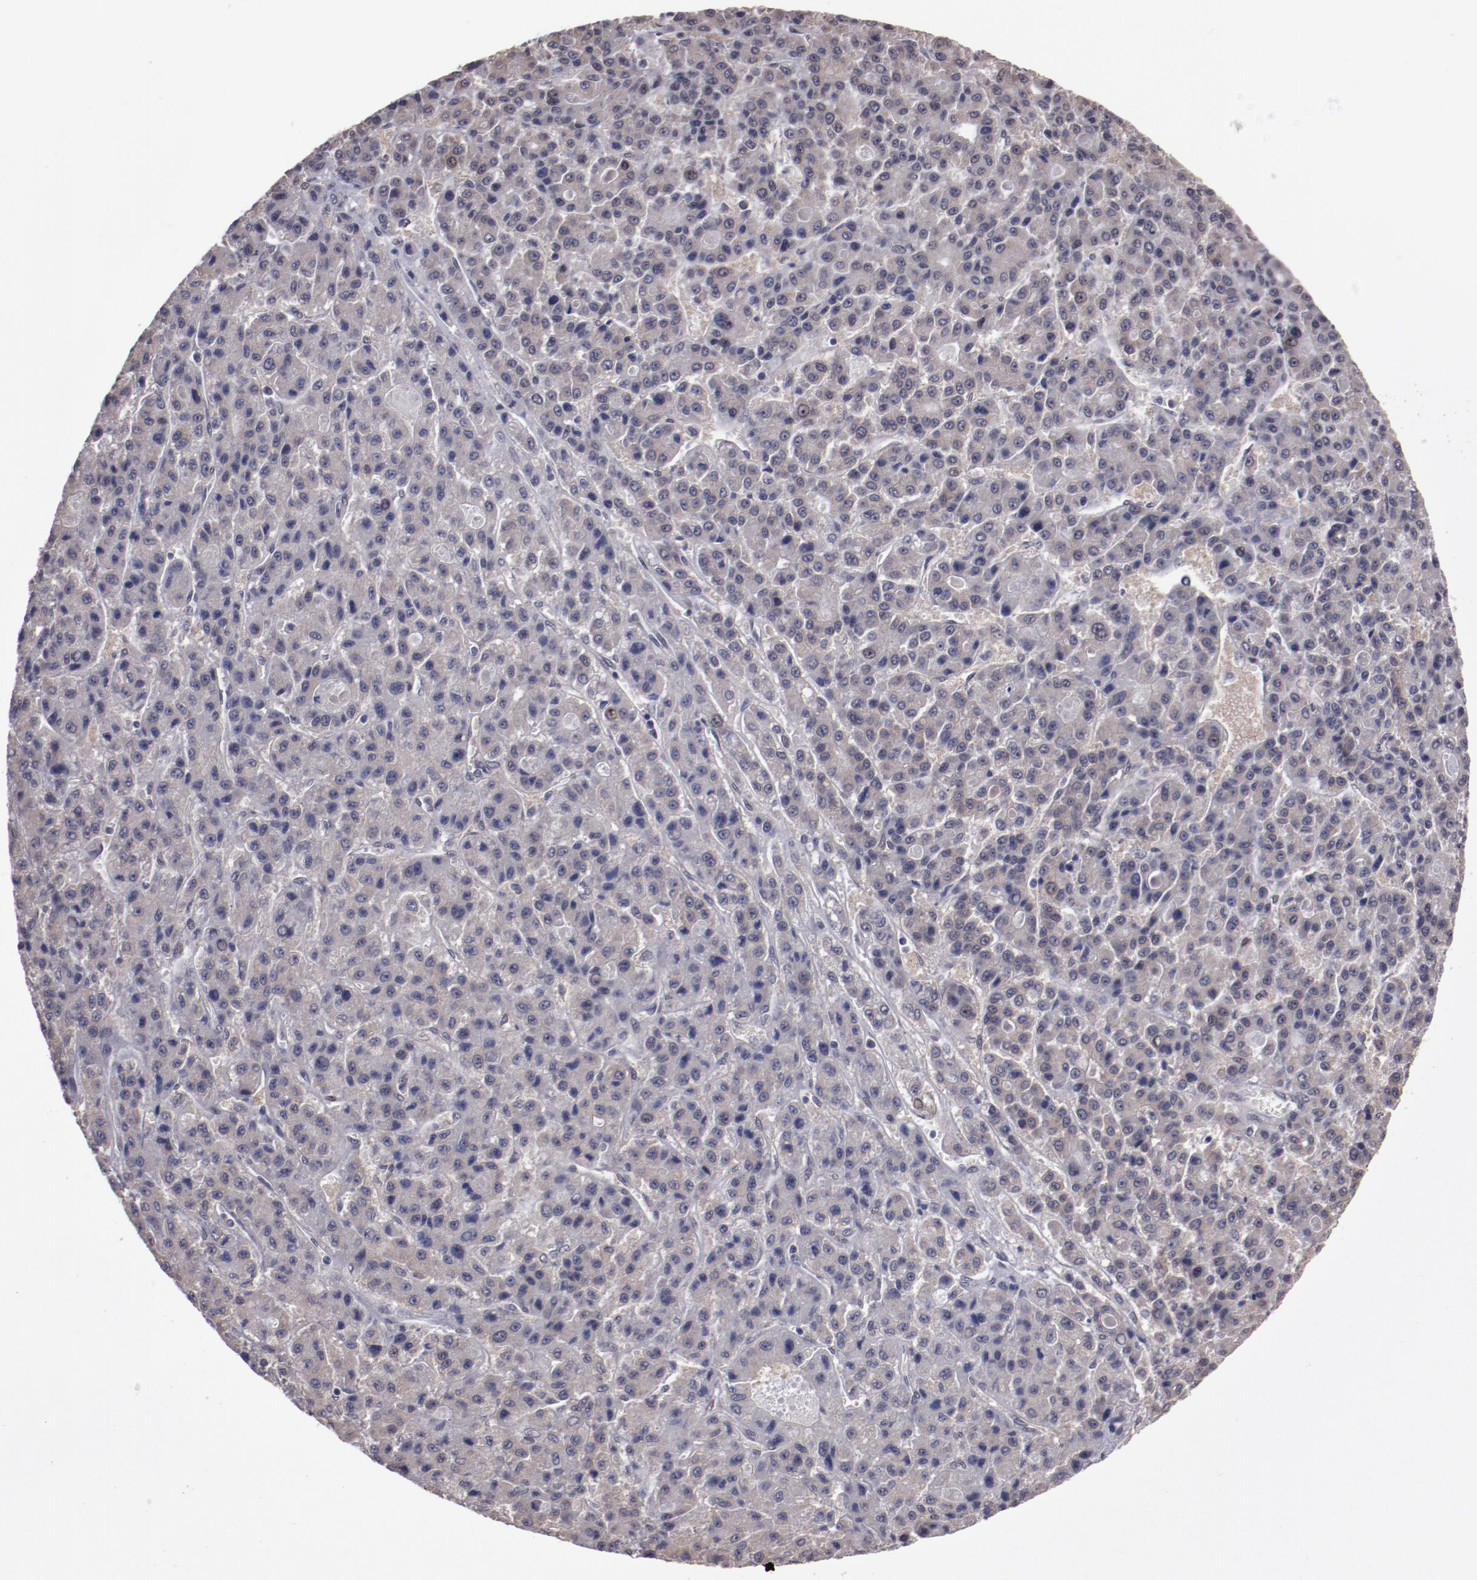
{"staining": {"intensity": "weak", "quantity": ">75%", "location": "cytoplasmic/membranous,nuclear"}, "tissue": "liver cancer", "cell_type": "Tumor cells", "image_type": "cancer", "snomed": [{"axis": "morphology", "description": "Carcinoma, Hepatocellular, NOS"}, {"axis": "topography", "description": "Liver"}], "caption": "Liver cancer tissue exhibits weak cytoplasmic/membranous and nuclear positivity in about >75% of tumor cells", "gene": "ARNT", "patient": {"sex": "male", "age": 70}}